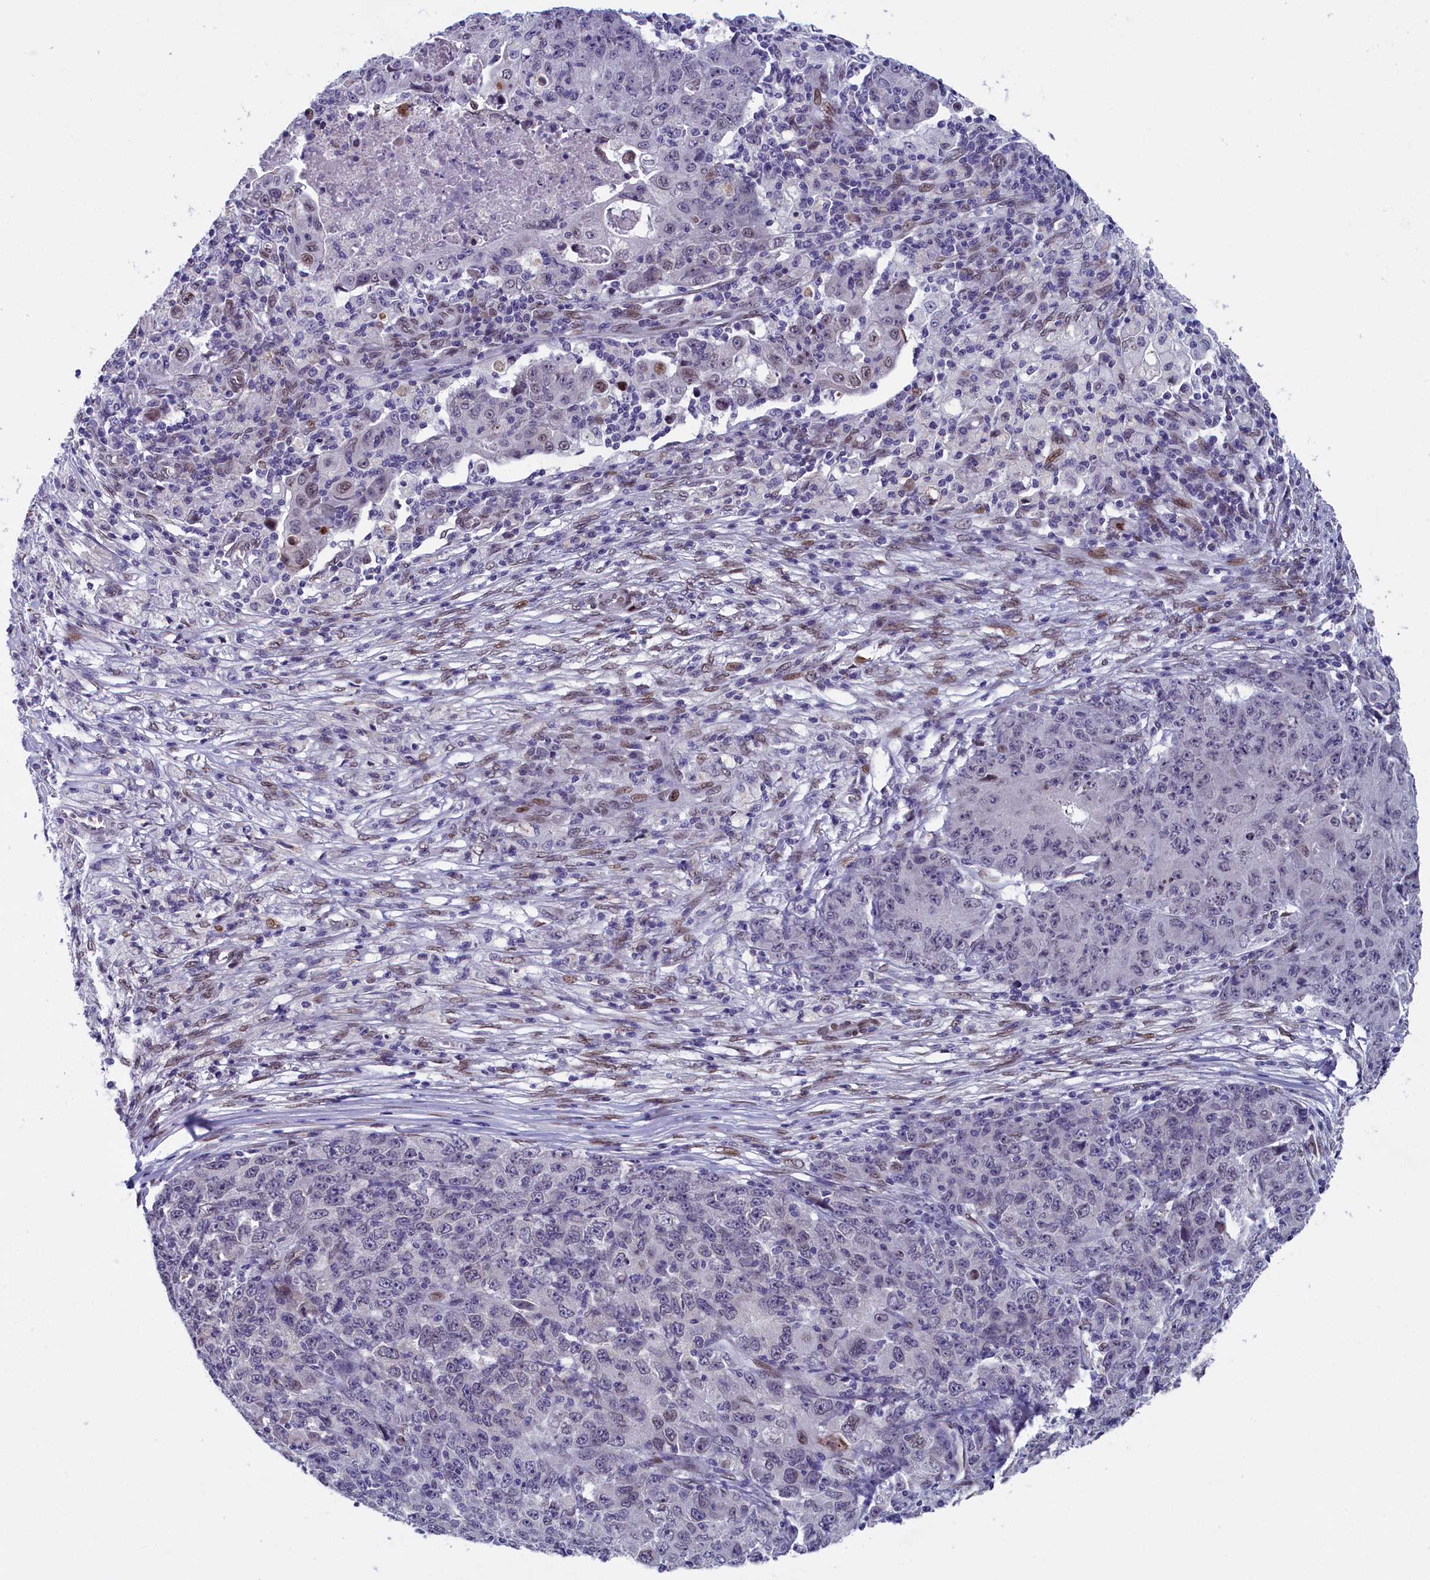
{"staining": {"intensity": "weak", "quantity": "<25%", "location": "nuclear"}, "tissue": "ovarian cancer", "cell_type": "Tumor cells", "image_type": "cancer", "snomed": [{"axis": "morphology", "description": "Carcinoma, endometroid"}, {"axis": "topography", "description": "Ovary"}], "caption": "IHC of endometroid carcinoma (ovarian) reveals no staining in tumor cells.", "gene": "GPSM1", "patient": {"sex": "female", "age": 42}}